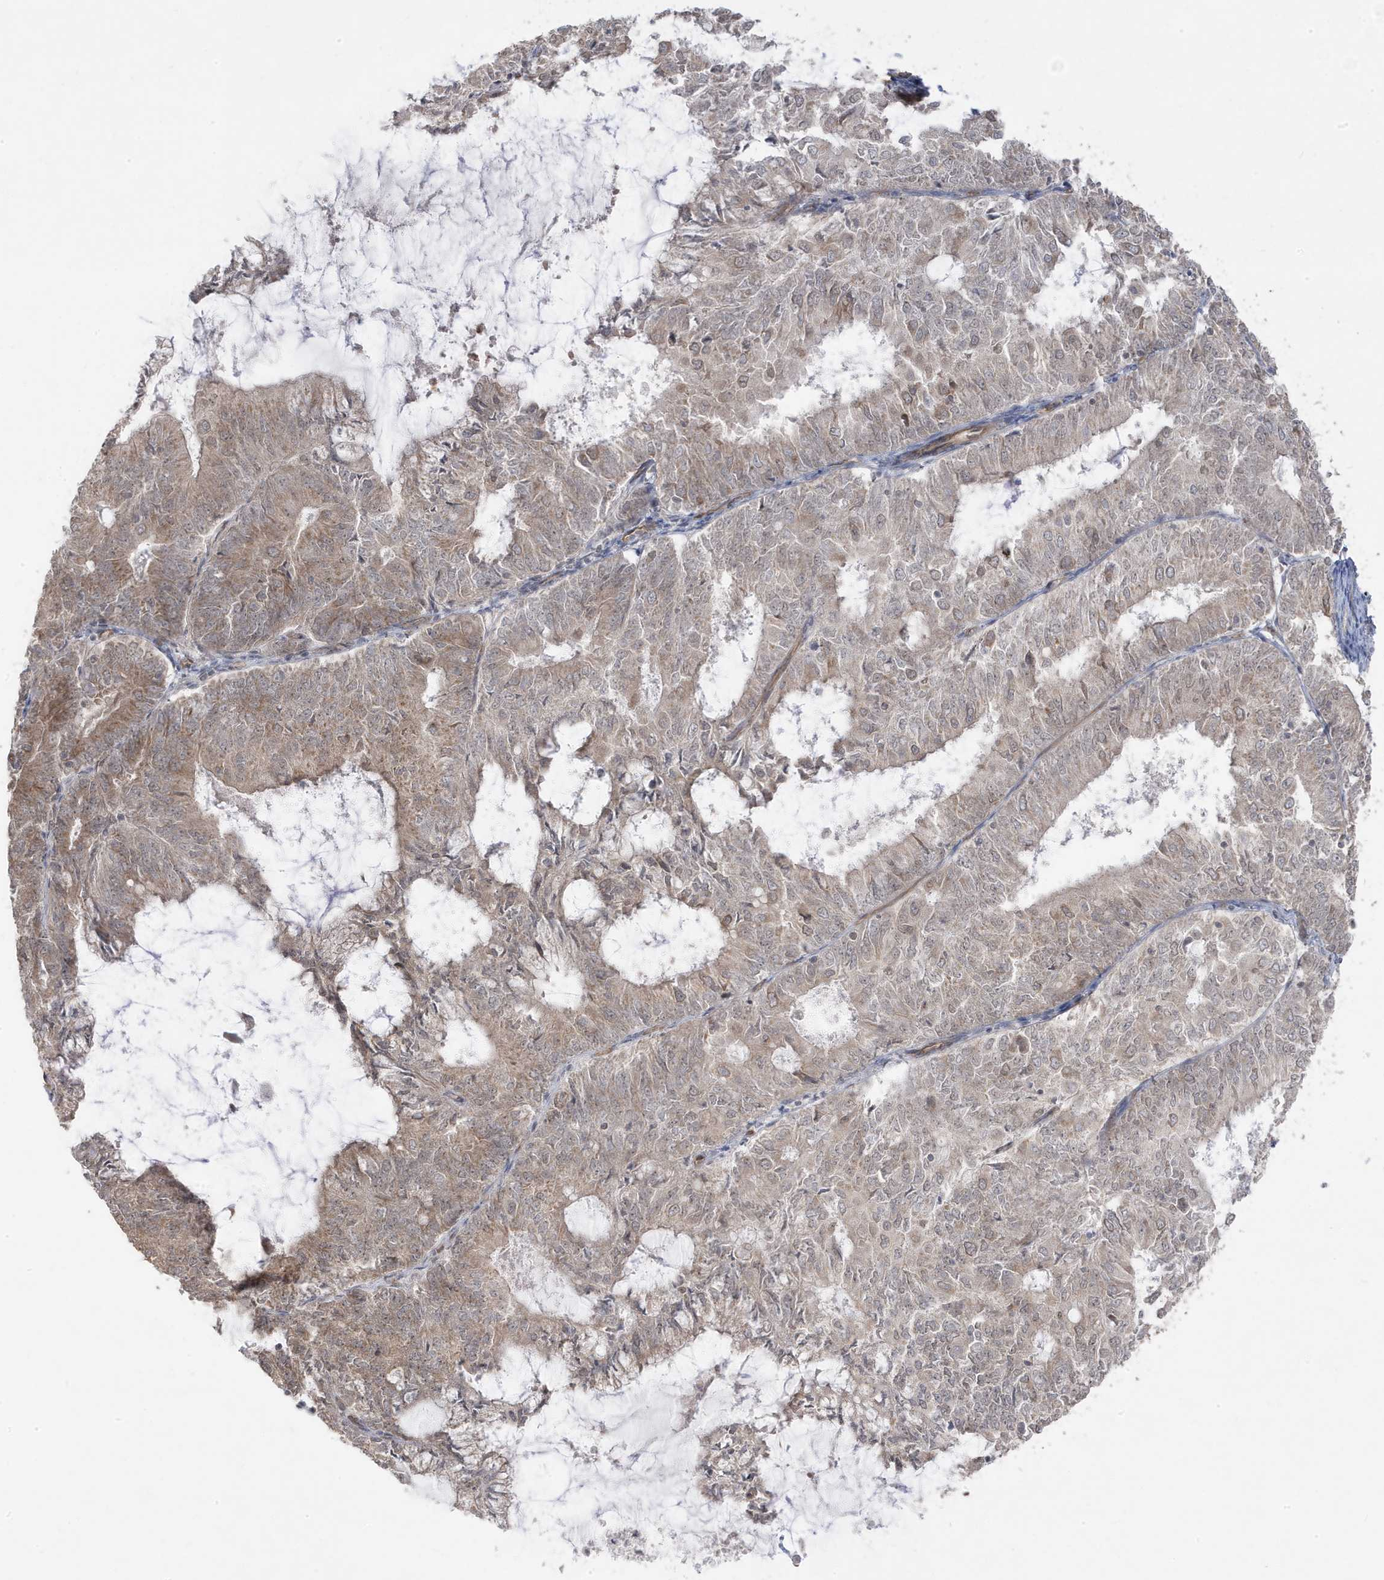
{"staining": {"intensity": "weak", "quantity": "25%-75%", "location": "cytoplasmic/membranous"}, "tissue": "endometrial cancer", "cell_type": "Tumor cells", "image_type": "cancer", "snomed": [{"axis": "morphology", "description": "Adenocarcinoma, NOS"}, {"axis": "topography", "description": "Endometrium"}], "caption": "Protein analysis of endometrial cancer (adenocarcinoma) tissue reveals weak cytoplasmic/membranous staining in approximately 25%-75% of tumor cells.", "gene": "DNAJC12", "patient": {"sex": "female", "age": 57}}